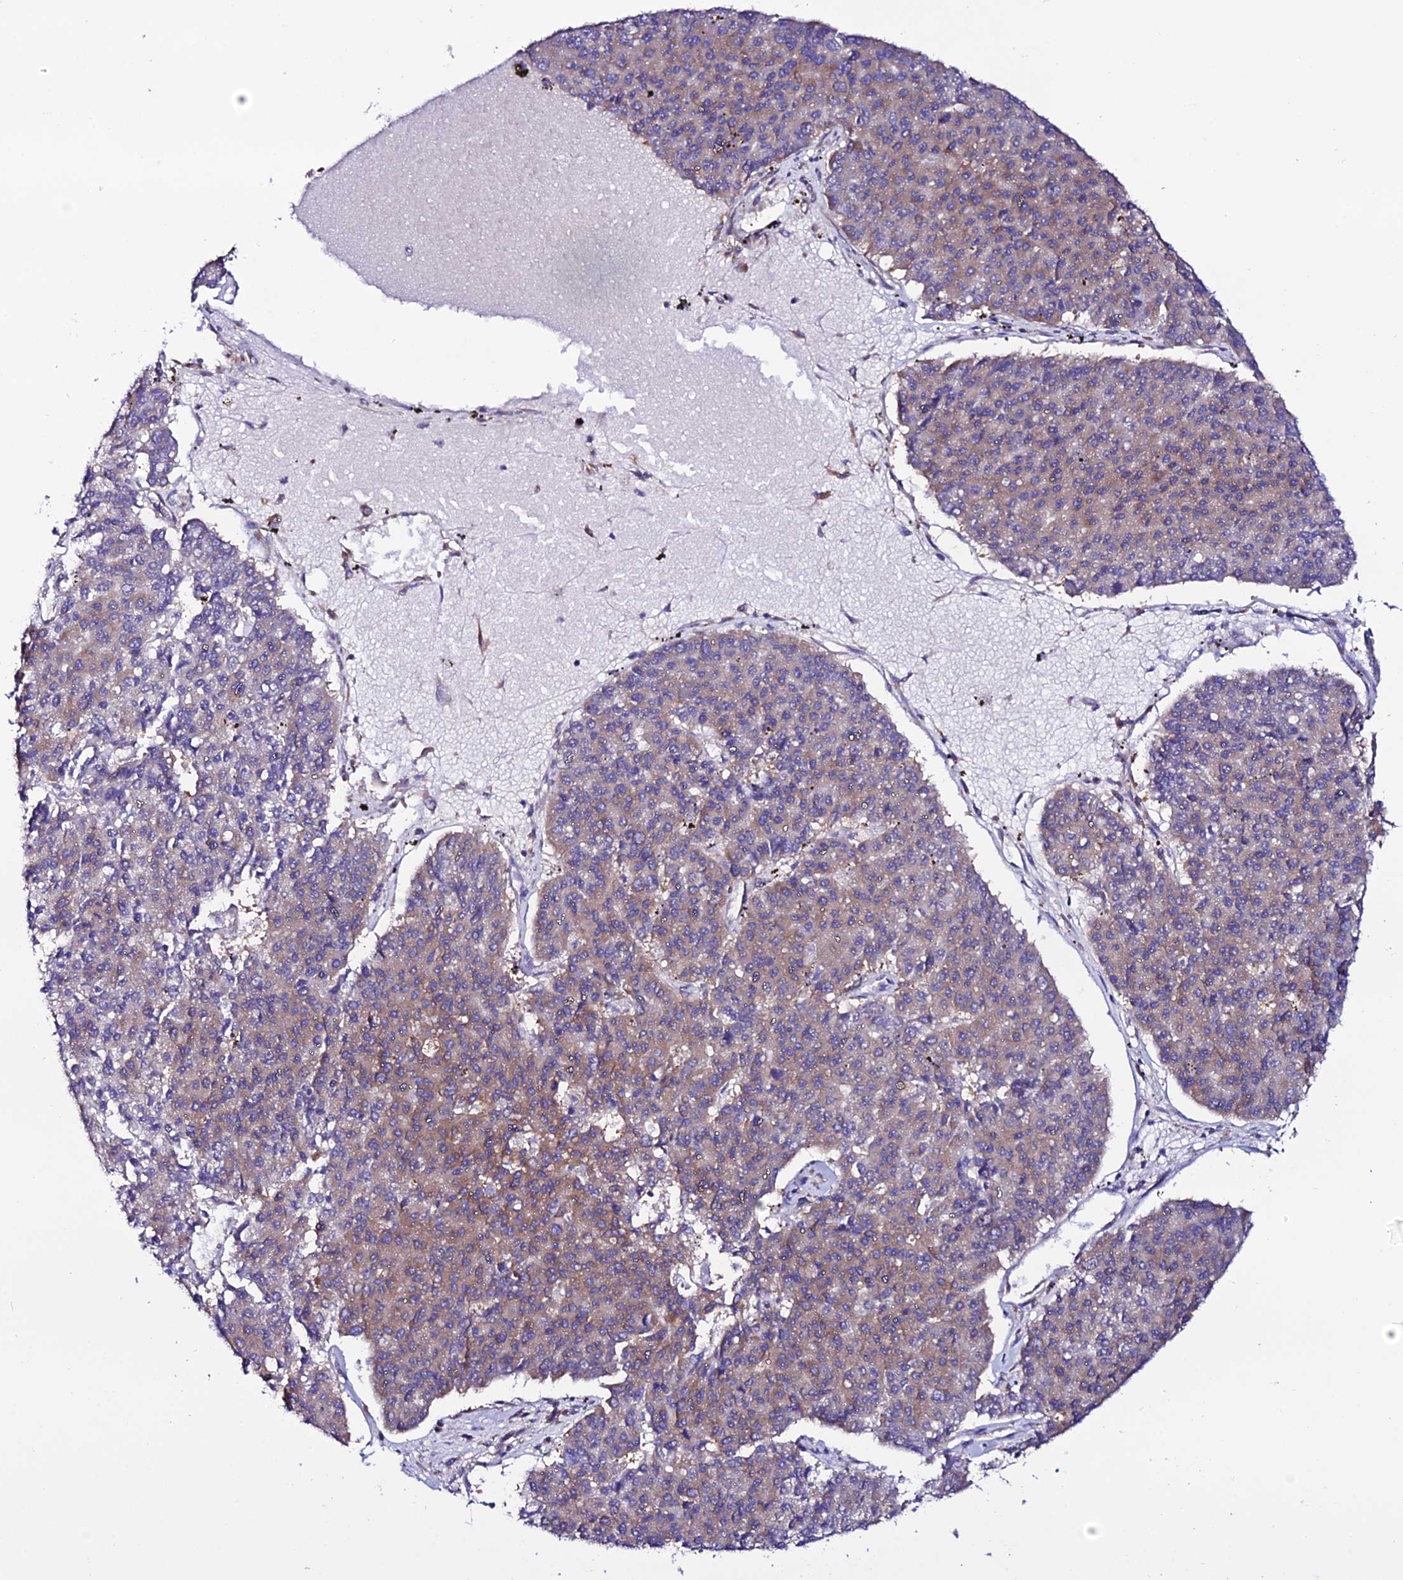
{"staining": {"intensity": "moderate", "quantity": ">75%", "location": "cytoplasmic/membranous"}, "tissue": "pancreatic cancer", "cell_type": "Tumor cells", "image_type": "cancer", "snomed": [{"axis": "morphology", "description": "Adenocarcinoma, NOS"}, {"axis": "topography", "description": "Pancreas"}], "caption": "The immunohistochemical stain labels moderate cytoplasmic/membranous expression in tumor cells of pancreatic cancer tissue.", "gene": "EEF1G", "patient": {"sex": "male", "age": 50}}